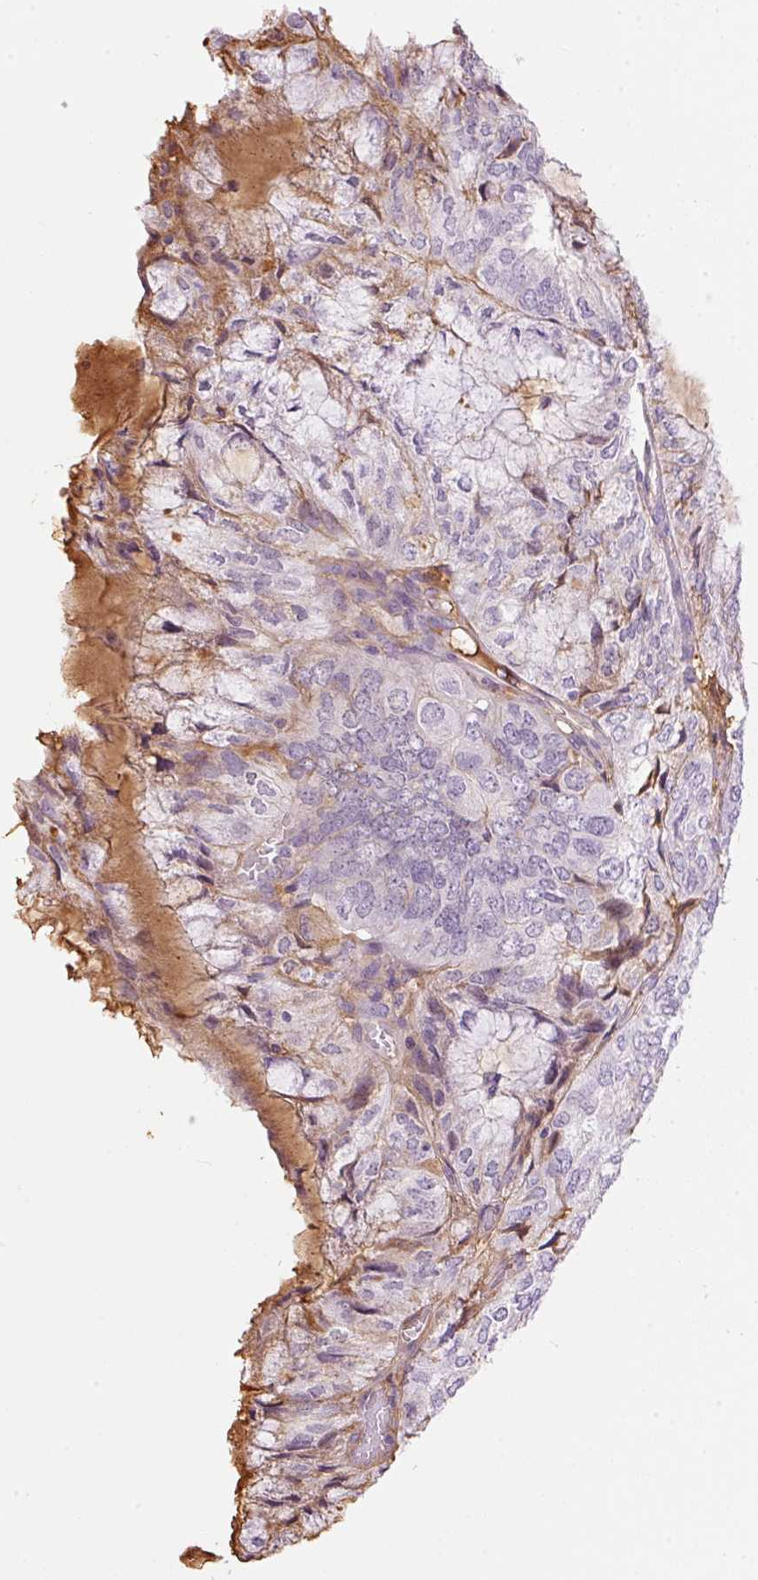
{"staining": {"intensity": "negative", "quantity": "none", "location": "none"}, "tissue": "endometrial cancer", "cell_type": "Tumor cells", "image_type": "cancer", "snomed": [{"axis": "morphology", "description": "Adenocarcinoma, NOS"}, {"axis": "topography", "description": "Endometrium"}], "caption": "Adenocarcinoma (endometrial) was stained to show a protein in brown. There is no significant positivity in tumor cells. The staining was performed using DAB (3,3'-diaminobenzidine) to visualize the protein expression in brown, while the nuclei were stained in blue with hematoxylin (Magnification: 20x).", "gene": "PRPF38B", "patient": {"sex": "female", "age": 81}}